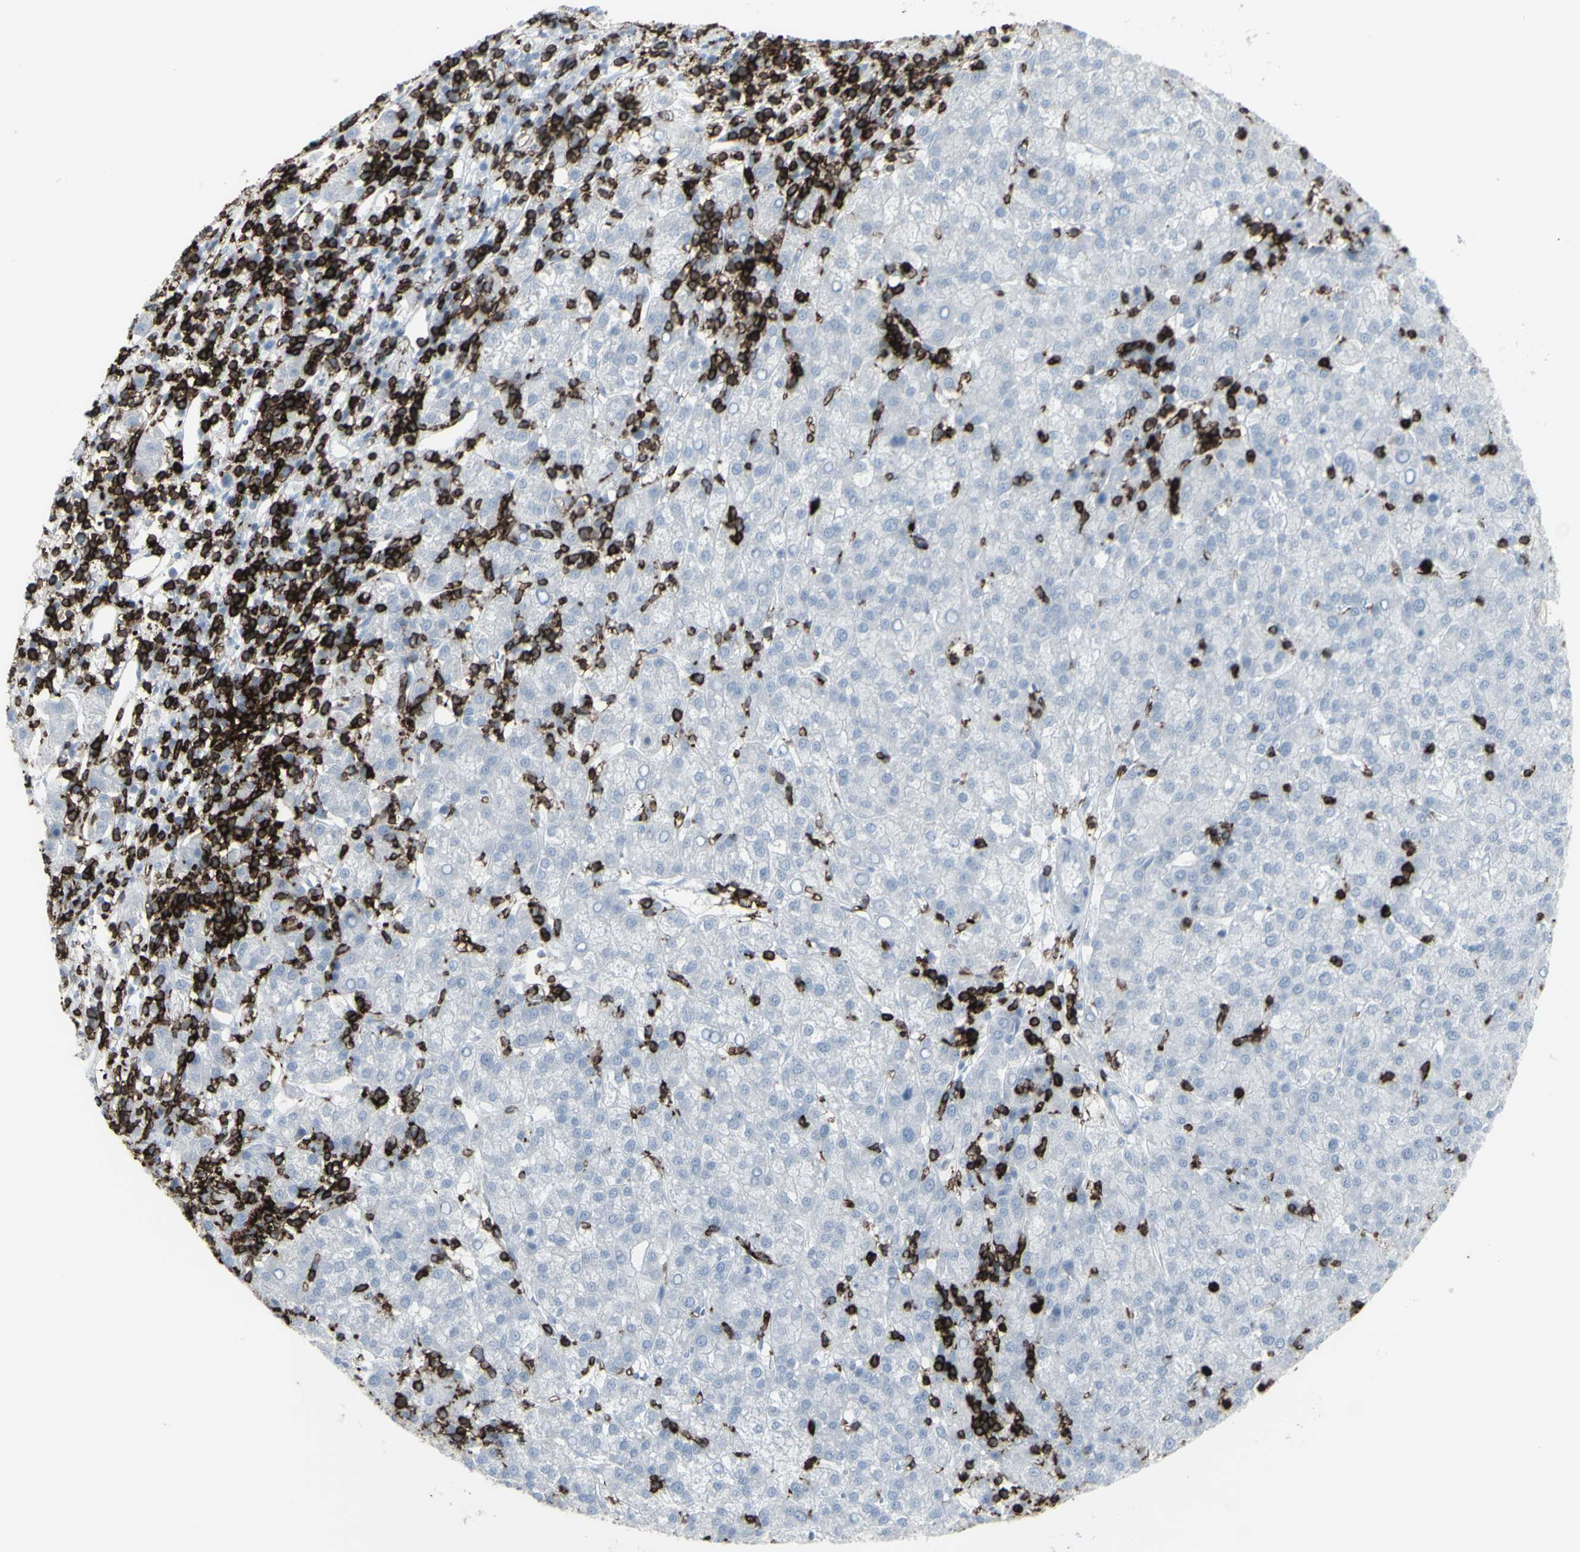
{"staining": {"intensity": "negative", "quantity": "none", "location": "none"}, "tissue": "liver cancer", "cell_type": "Tumor cells", "image_type": "cancer", "snomed": [{"axis": "morphology", "description": "Carcinoma, Hepatocellular, NOS"}, {"axis": "topography", "description": "Liver"}], "caption": "Protein analysis of liver hepatocellular carcinoma displays no significant staining in tumor cells.", "gene": "CD247", "patient": {"sex": "female", "age": 58}}